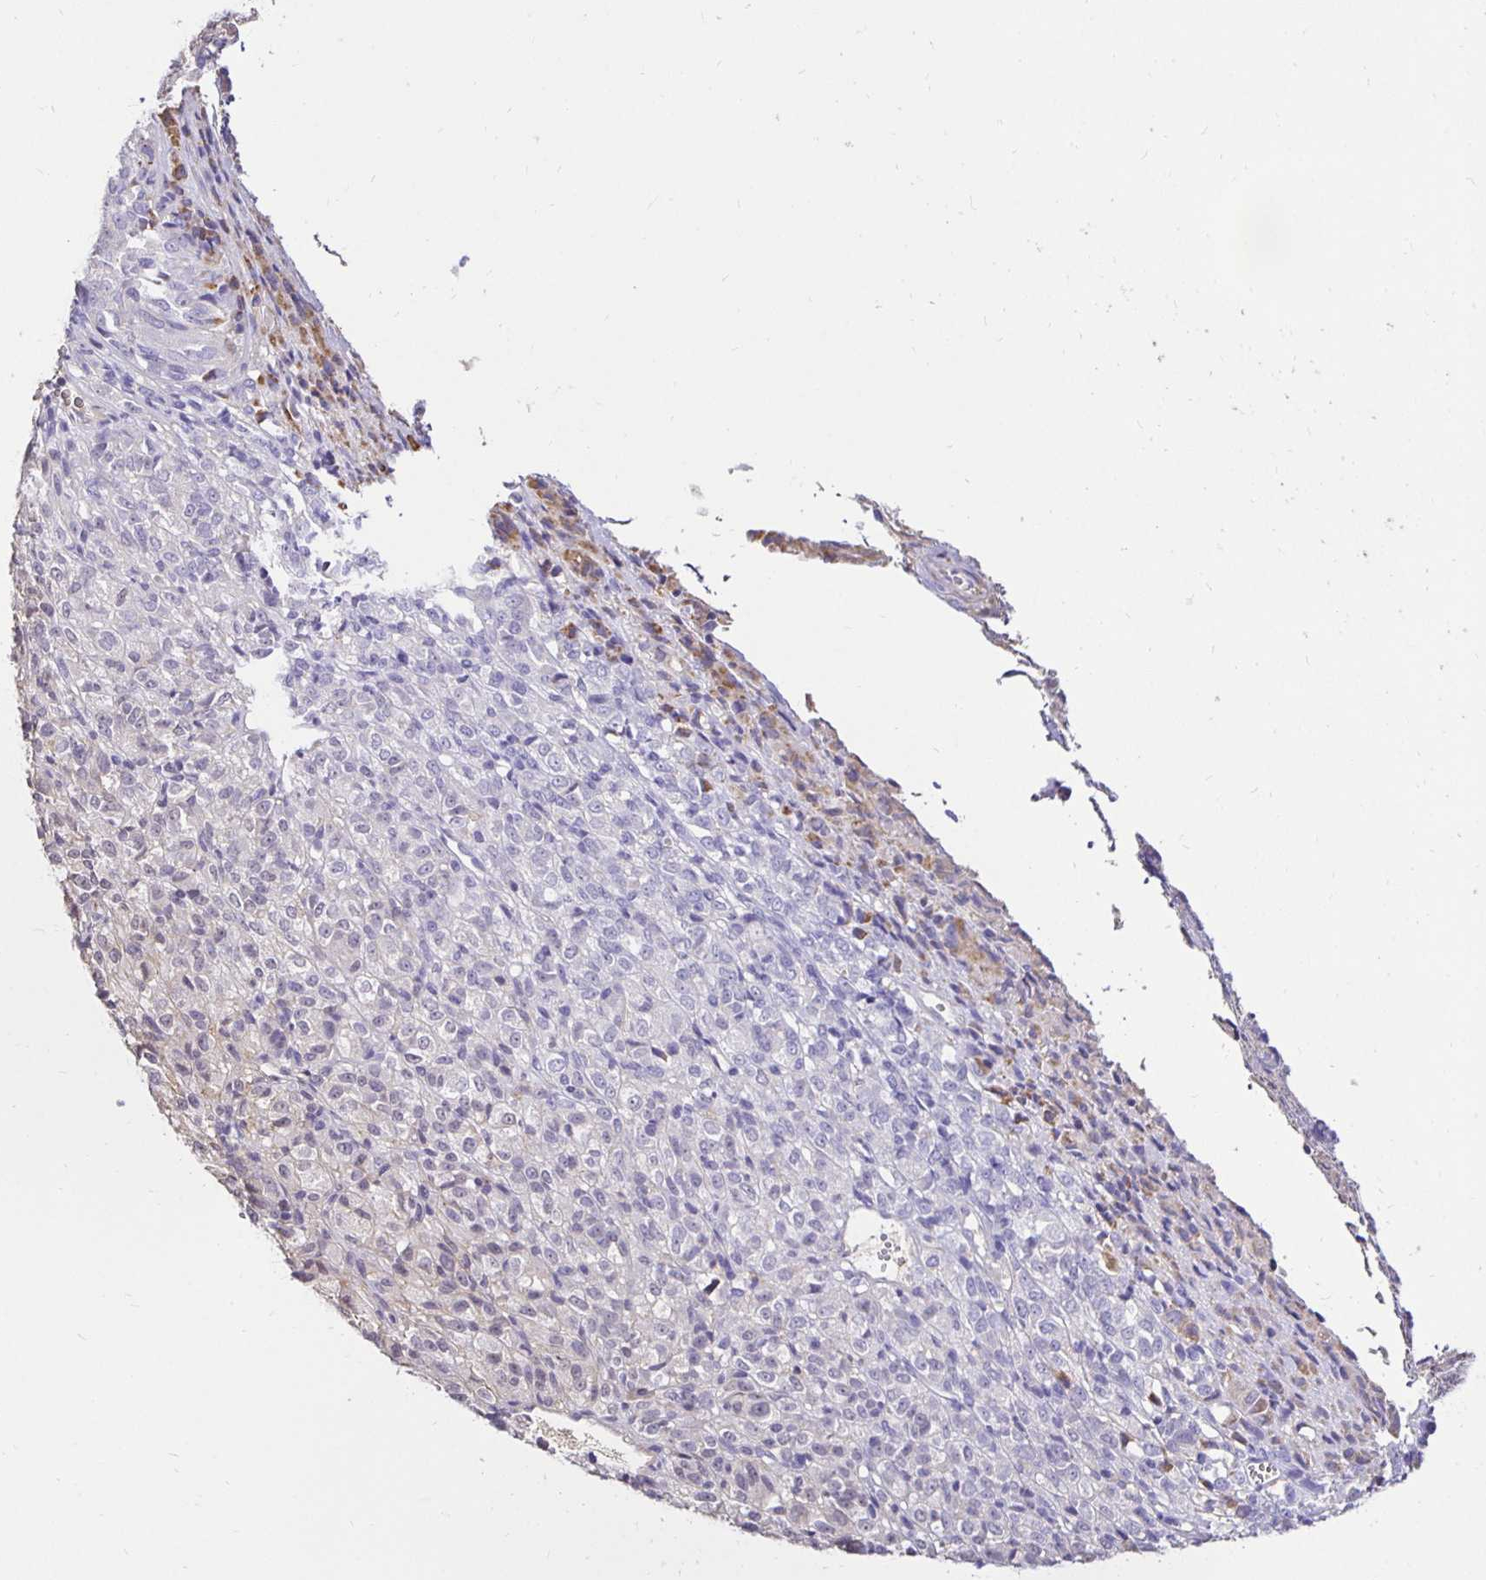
{"staining": {"intensity": "negative", "quantity": "none", "location": "none"}, "tissue": "melanoma", "cell_type": "Tumor cells", "image_type": "cancer", "snomed": [{"axis": "morphology", "description": "Malignant melanoma, Metastatic site"}, {"axis": "topography", "description": "Brain"}], "caption": "Immunohistochemical staining of human melanoma demonstrates no significant staining in tumor cells.", "gene": "PNPLA3", "patient": {"sex": "female", "age": 56}}